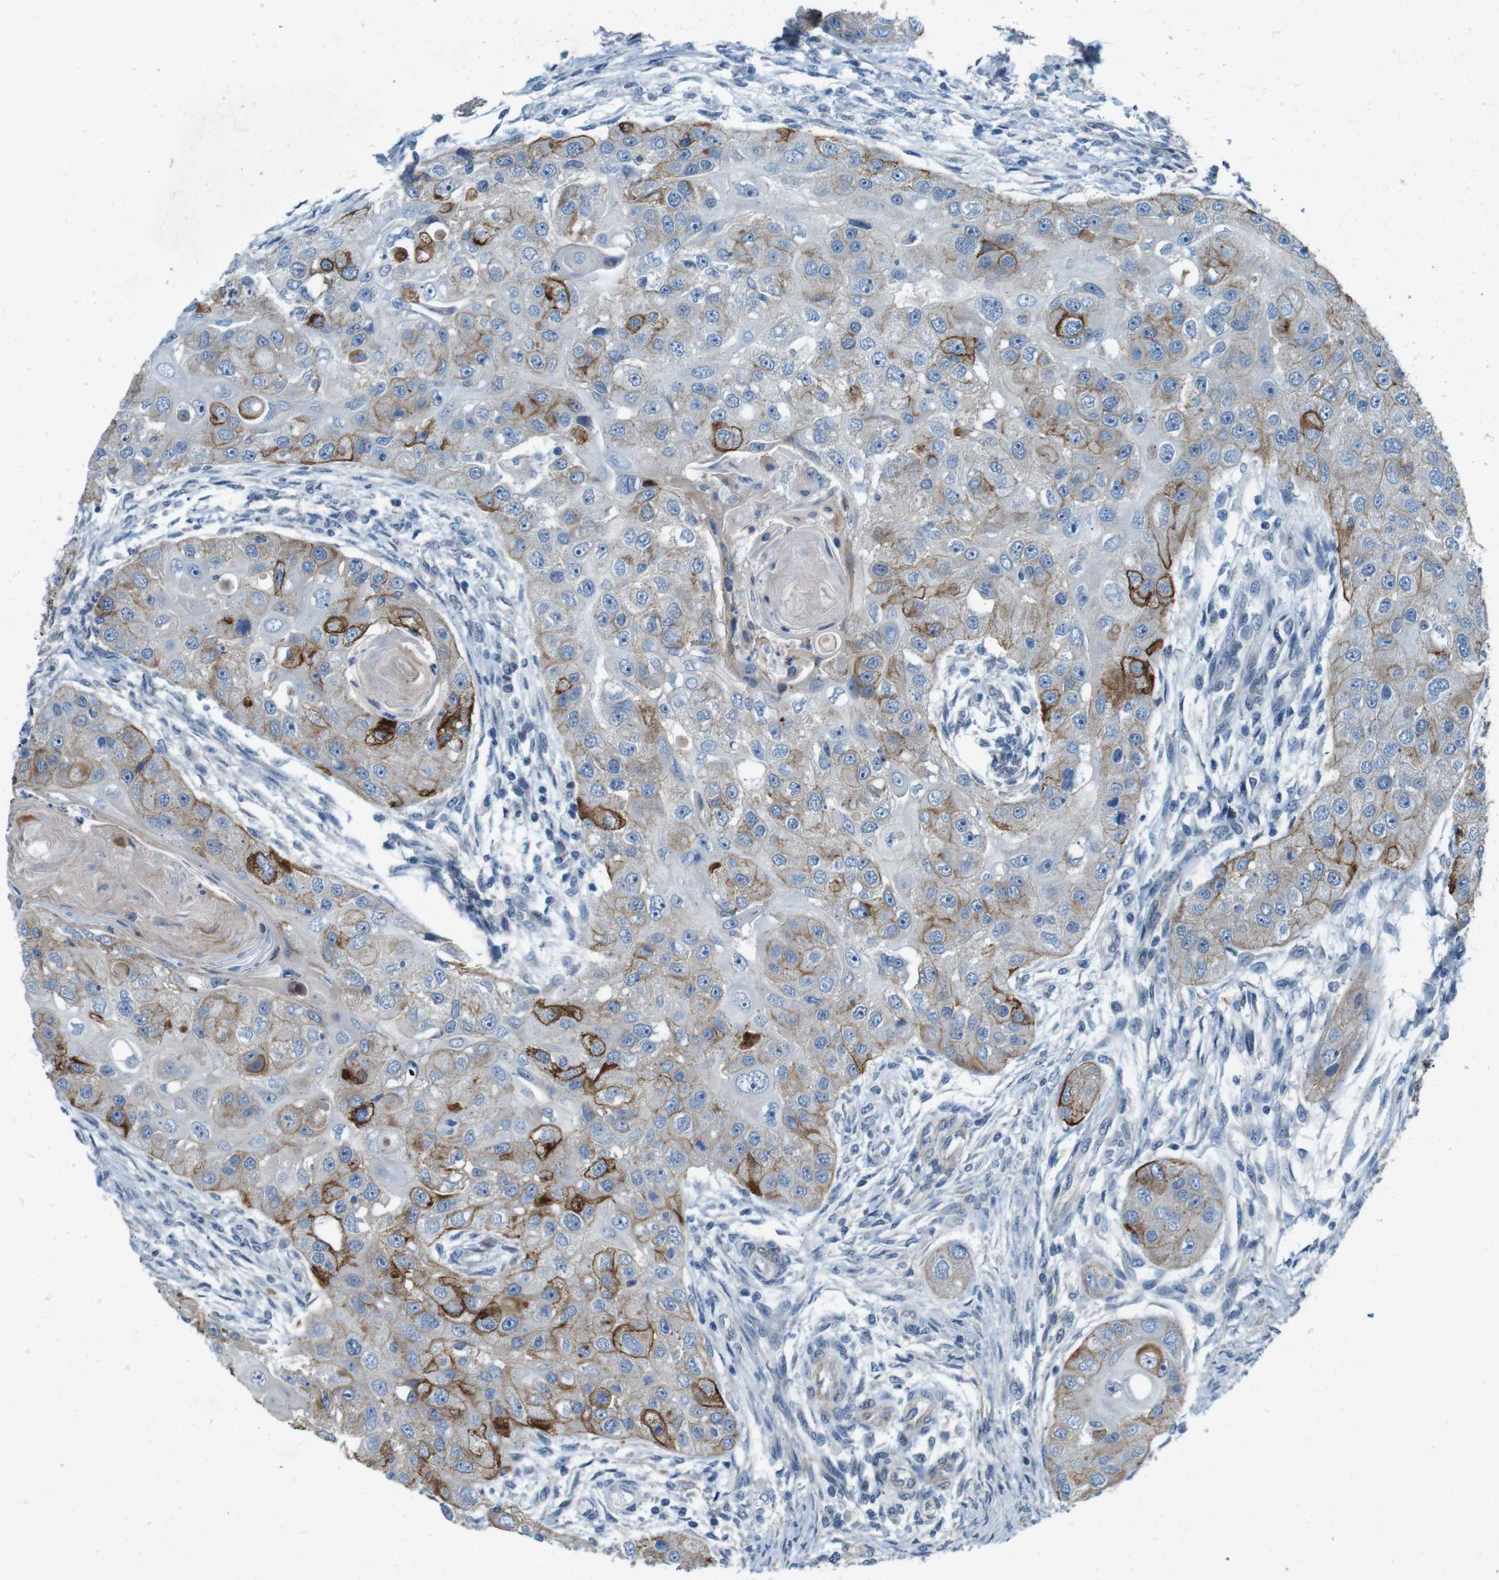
{"staining": {"intensity": "moderate", "quantity": "<25%", "location": "cytoplasmic/membranous"}, "tissue": "head and neck cancer", "cell_type": "Tumor cells", "image_type": "cancer", "snomed": [{"axis": "morphology", "description": "Normal tissue, NOS"}, {"axis": "morphology", "description": "Squamous cell carcinoma, NOS"}, {"axis": "topography", "description": "Skeletal muscle"}, {"axis": "topography", "description": "Head-Neck"}], "caption": "IHC micrograph of human squamous cell carcinoma (head and neck) stained for a protein (brown), which exhibits low levels of moderate cytoplasmic/membranous staining in about <25% of tumor cells.", "gene": "SKI", "patient": {"sex": "male", "age": 51}}